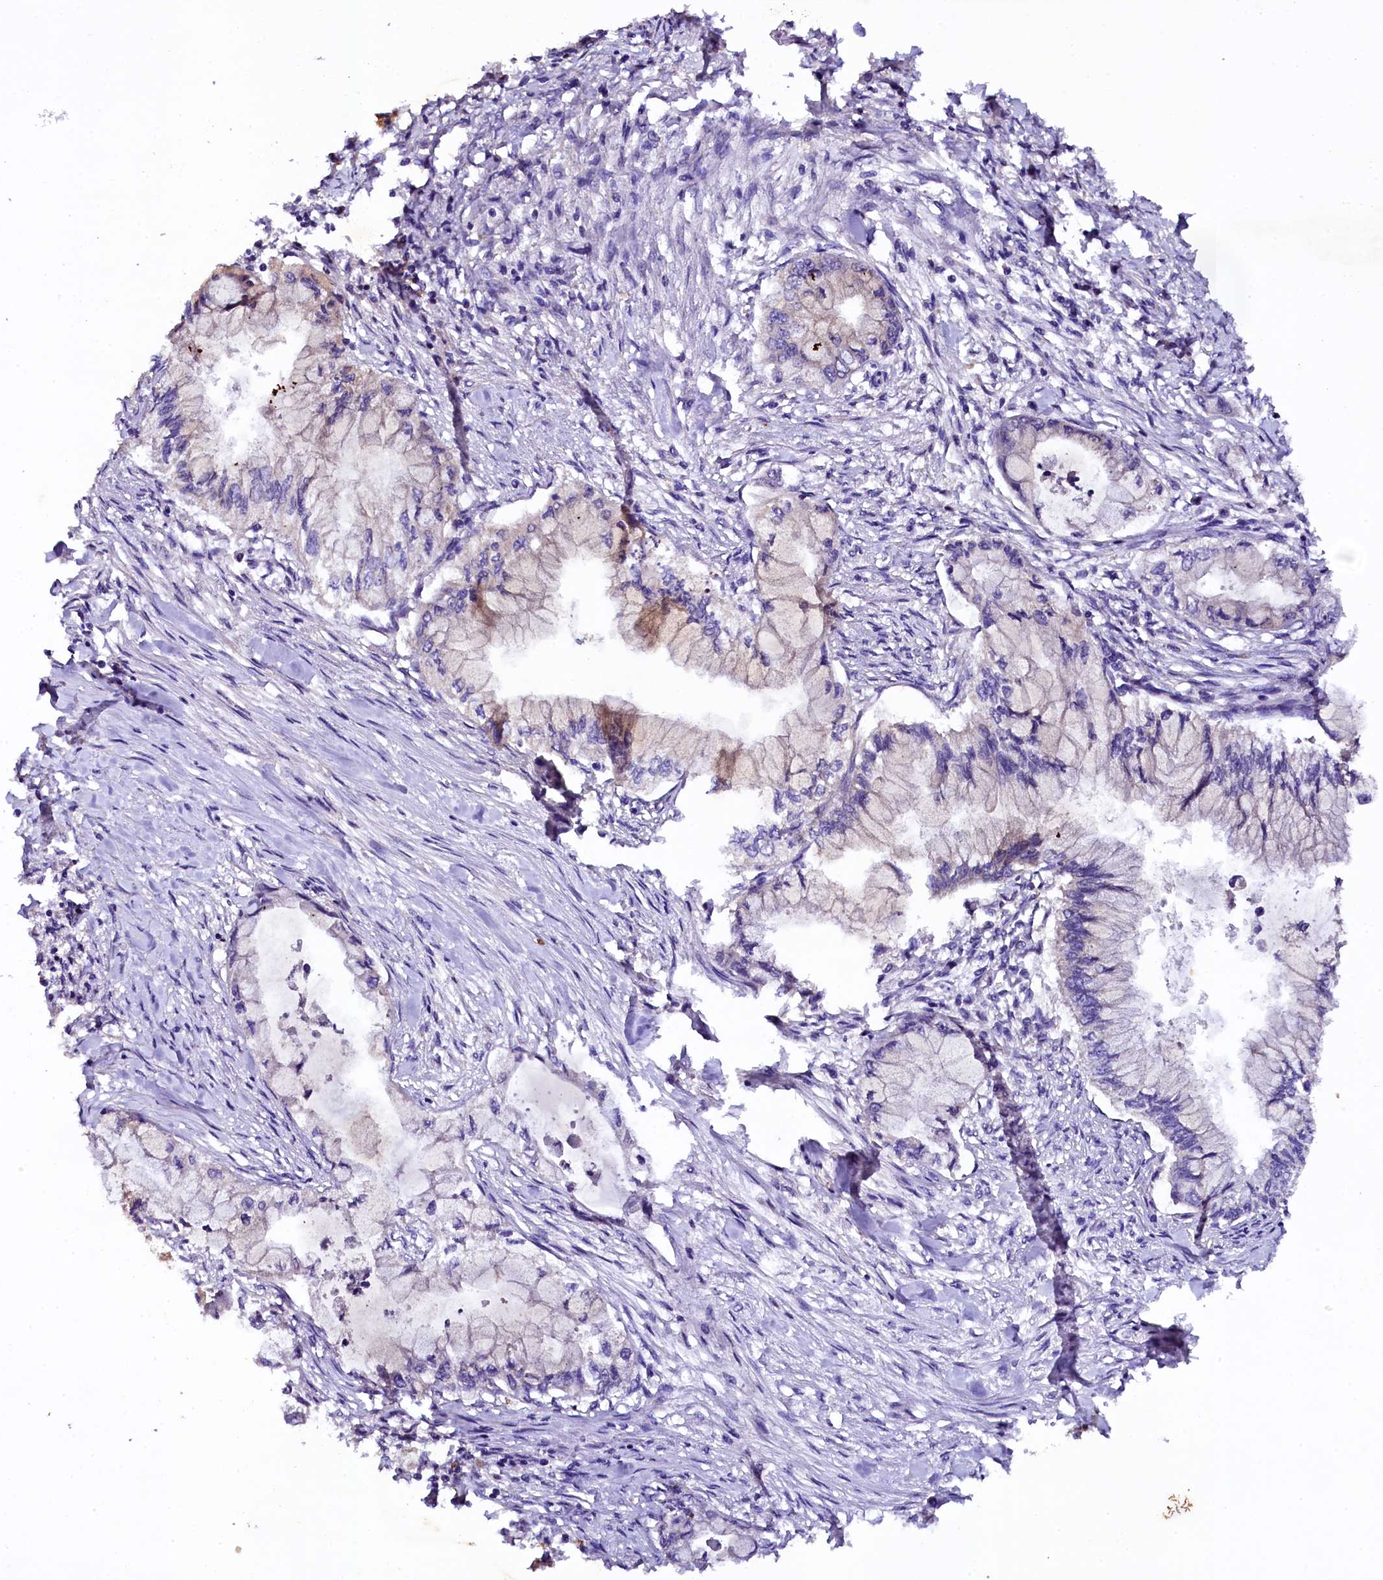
{"staining": {"intensity": "negative", "quantity": "none", "location": "none"}, "tissue": "pancreatic cancer", "cell_type": "Tumor cells", "image_type": "cancer", "snomed": [{"axis": "morphology", "description": "Adenocarcinoma, NOS"}, {"axis": "topography", "description": "Pancreas"}], "caption": "Immunohistochemical staining of human pancreatic cancer demonstrates no significant positivity in tumor cells. Brightfield microscopy of IHC stained with DAB (3,3'-diaminobenzidine) (brown) and hematoxylin (blue), captured at high magnification.", "gene": "PLXNB1", "patient": {"sex": "female", "age": 78}}